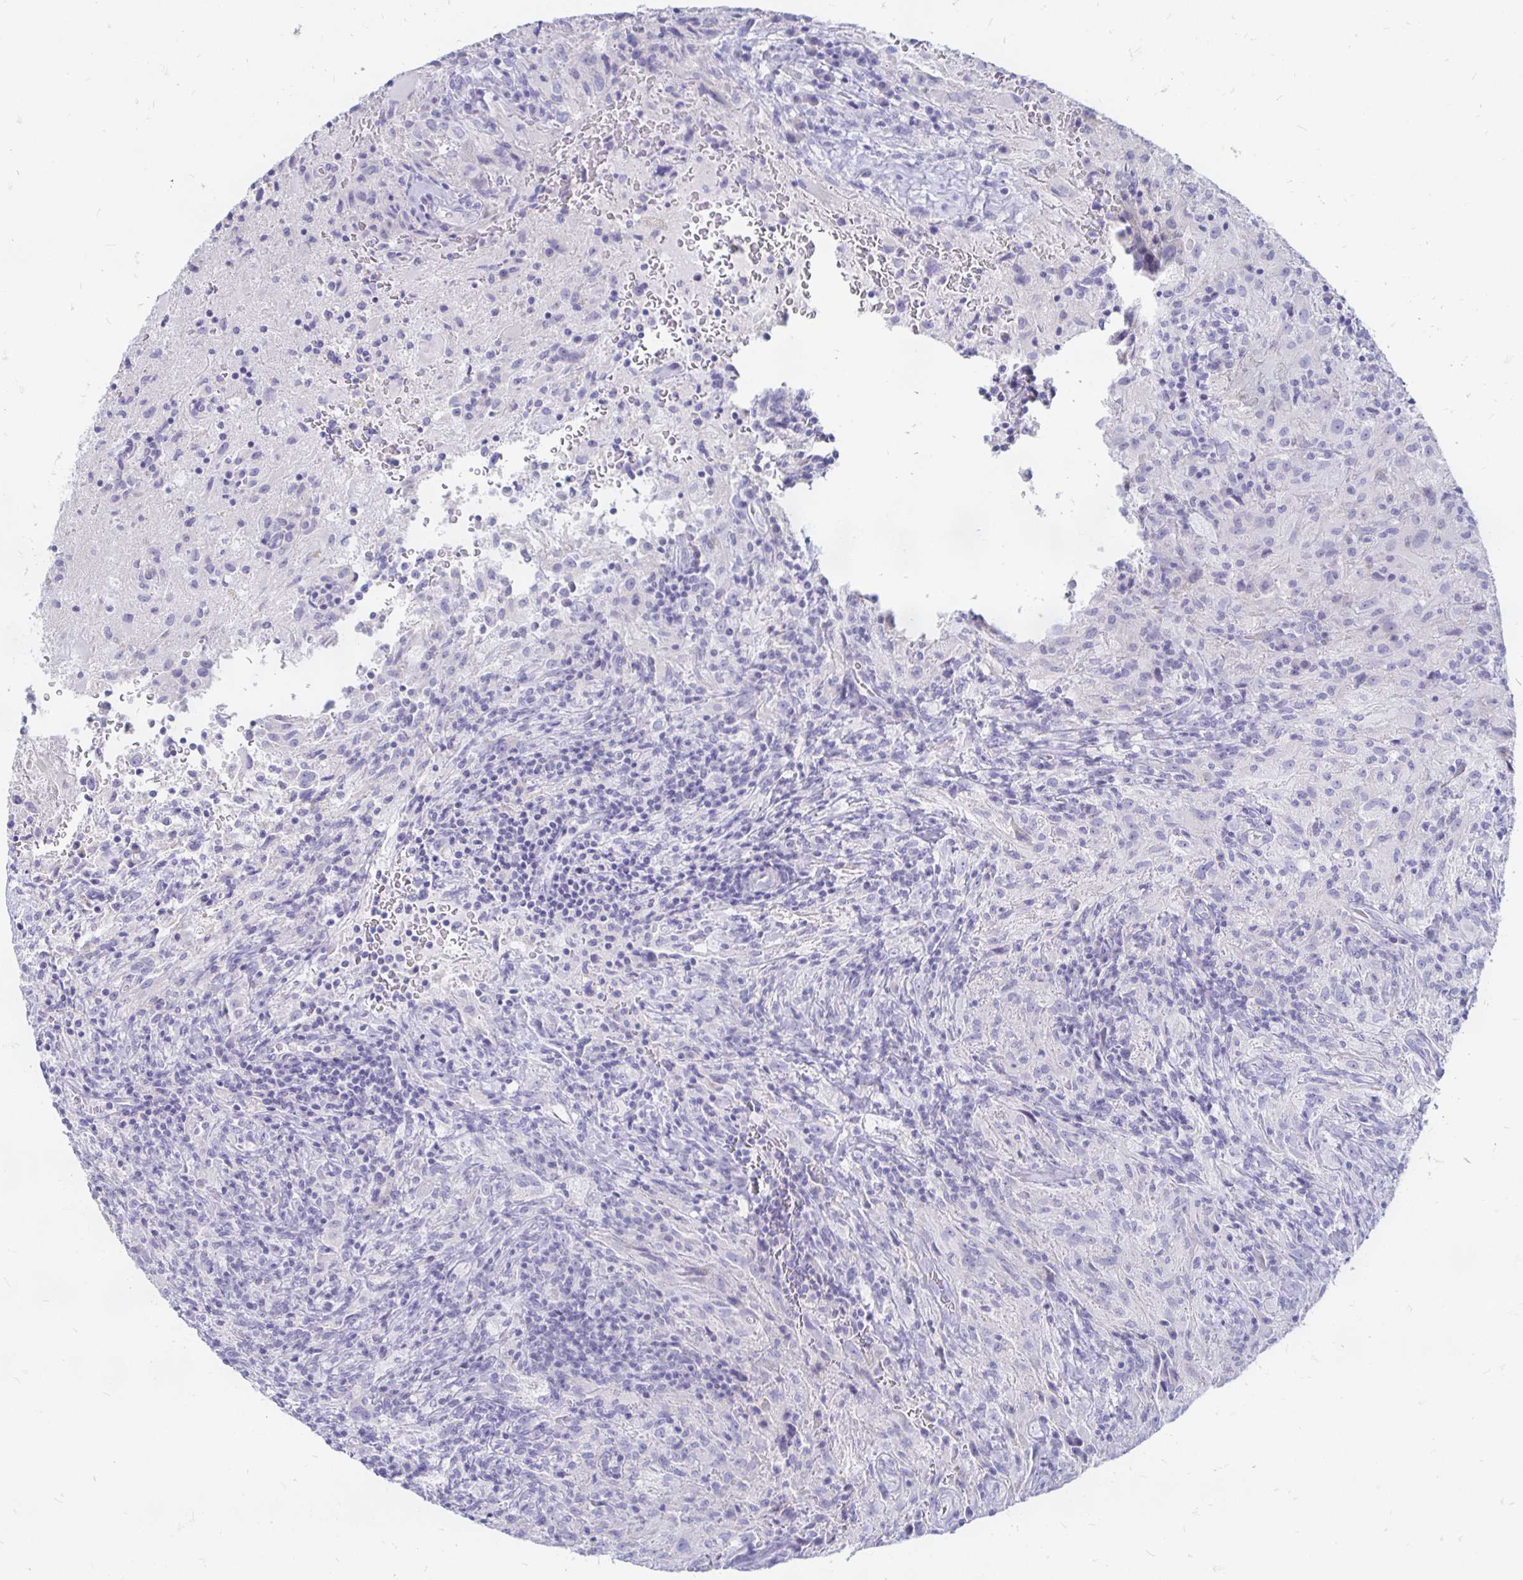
{"staining": {"intensity": "negative", "quantity": "none", "location": "none"}, "tissue": "glioma", "cell_type": "Tumor cells", "image_type": "cancer", "snomed": [{"axis": "morphology", "description": "Glioma, malignant, High grade"}, {"axis": "topography", "description": "Brain"}], "caption": "IHC histopathology image of neoplastic tissue: malignant glioma (high-grade) stained with DAB (3,3'-diaminobenzidine) exhibits no significant protein positivity in tumor cells.", "gene": "PEG10", "patient": {"sex": "male", "age": 68}}